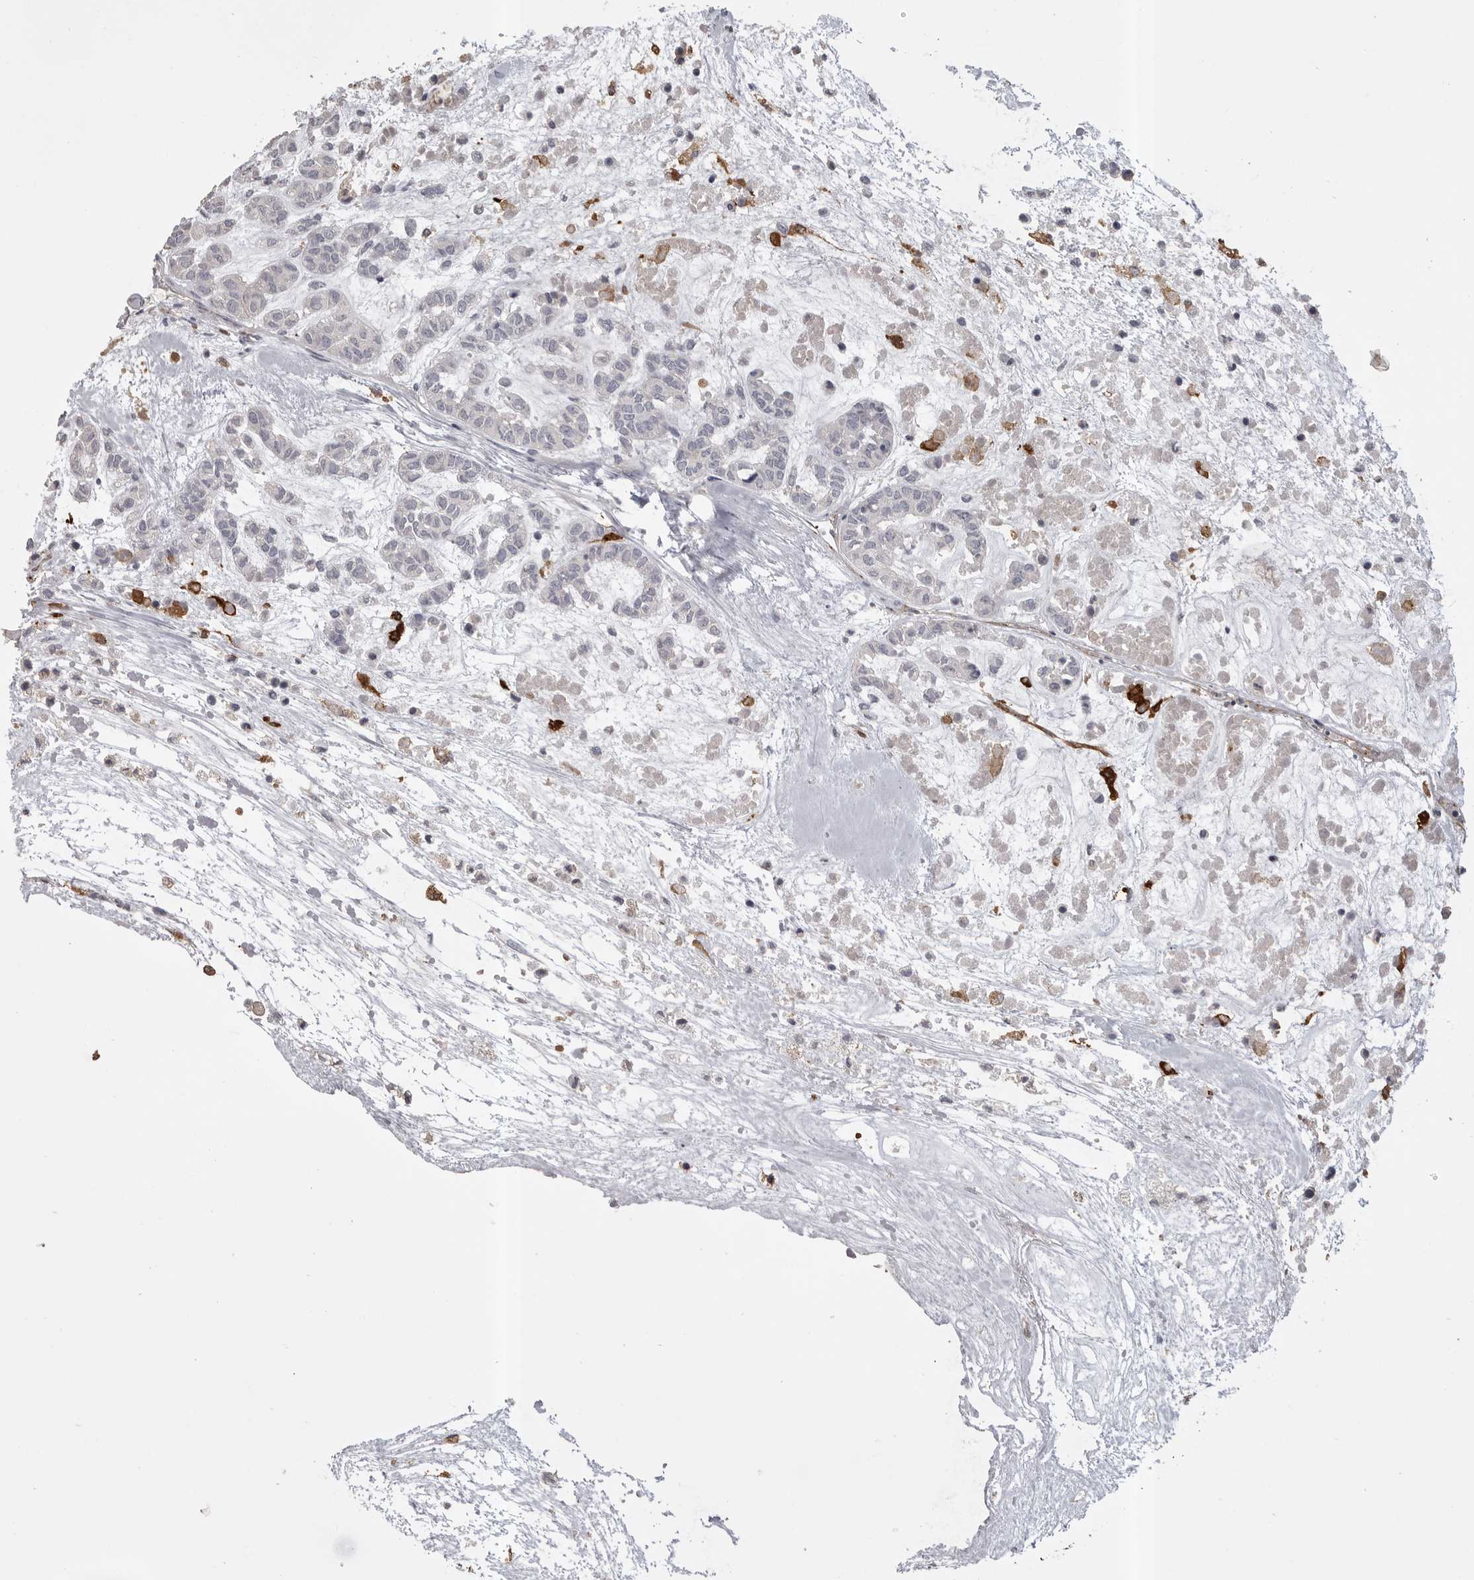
{"staining": {"intensity": "negative", "quantity": "none", "location": "none"}, "tissue": "head and neck cancer", "cell_type": "Tumor cells", "image_type": "cancer", "snomed": [{"axis": "morphology", "description": "Adenocarcinoma, NOS"}, {"axis": "morphology", "description": "Adenoma, NOS"}, {"axis": "topography", "description": "Head-Neck"}], "caption": "Human head and neck adenoma stained for a protein using immunohistochemistry displays no staining in tumor cells.", "gene": "CMTM6", "patient": {"sex": "female", "age": 55}}